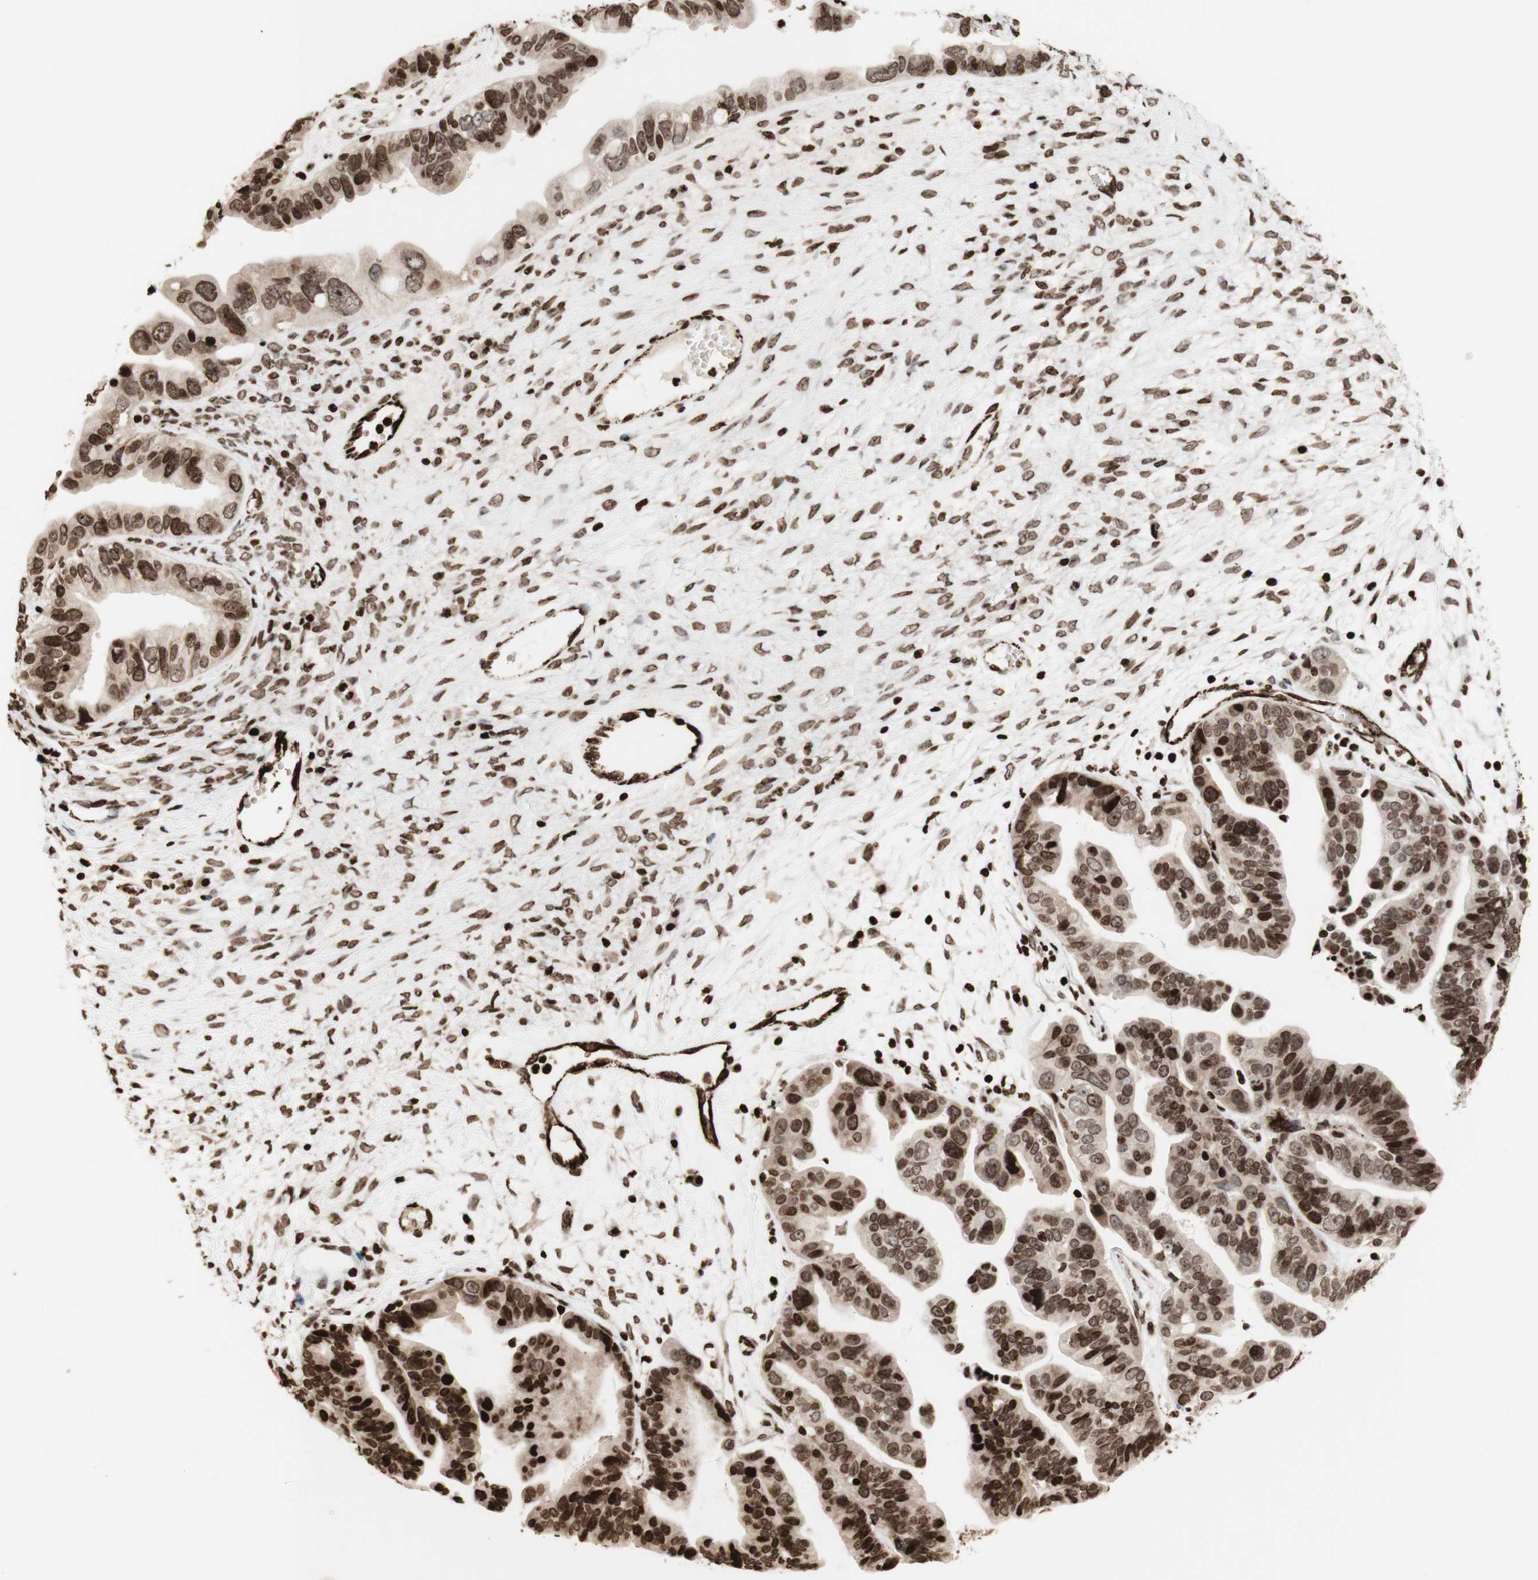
{"staining": {"intensity": "strong", "quantity": ">75%", "location": "cytoplasmic/membranous,nuclear"}, "tissue": "ovarian cancer", "cell_type": "Tumor cells", "image_type": "cancer", "snomed": [{"axis": "morphology", "description": "Cystadenocarcinoma, serous, NOS"}, {"axis": "topography", "description": "Ovary"}], "caption": "Ovarian cancer stained for a protein demonstrates strong cytoplasmic/membranous and nuclear positivity in tumor cells. Using DAB (3,3'-diaminobenzidine) (brown) and hematoxylin (blue) stains, captured at high magnification using brightfield microscopy.", "gene": "NCAPD2", "patient": {"sex": "female", "age": 56}}